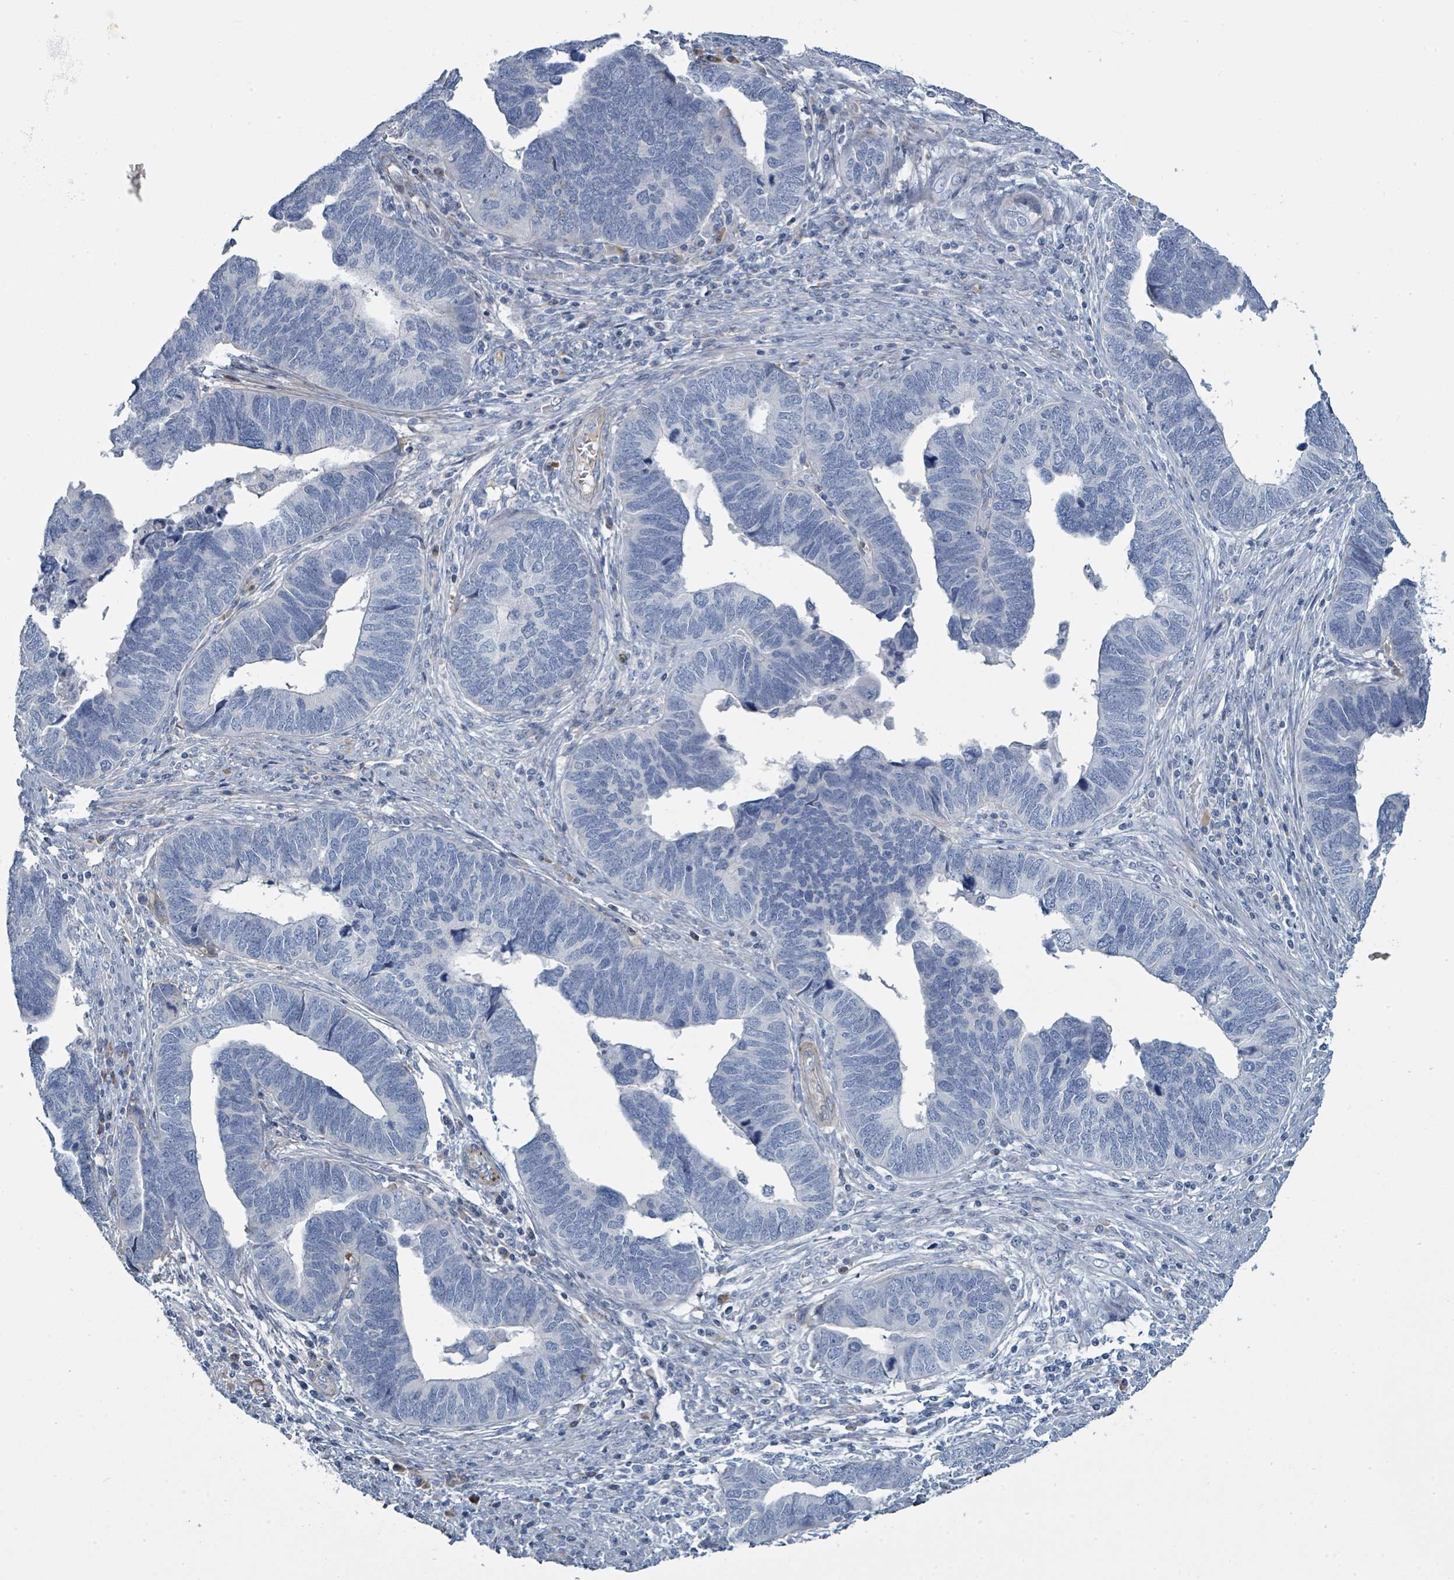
{"staining": {"intensity": "negative", "quantity": "none", "location": "none"}, "tissue": "endometrial cancer", "cell_type": "Tumor cells", "image_type": "cancer", "snomed": [{"axis": "morphology", "description": "Adenocarcinoma, NOS"}, {"axis": "topography", "description": "Endometrium"}], "caption": "Adenocarcinoma (endometrial) was stained to show a protein in brown. There is no significant expression in tumor cells.", "gene": "RAB33B", "patient": {"sex": "female", "age": 79}}